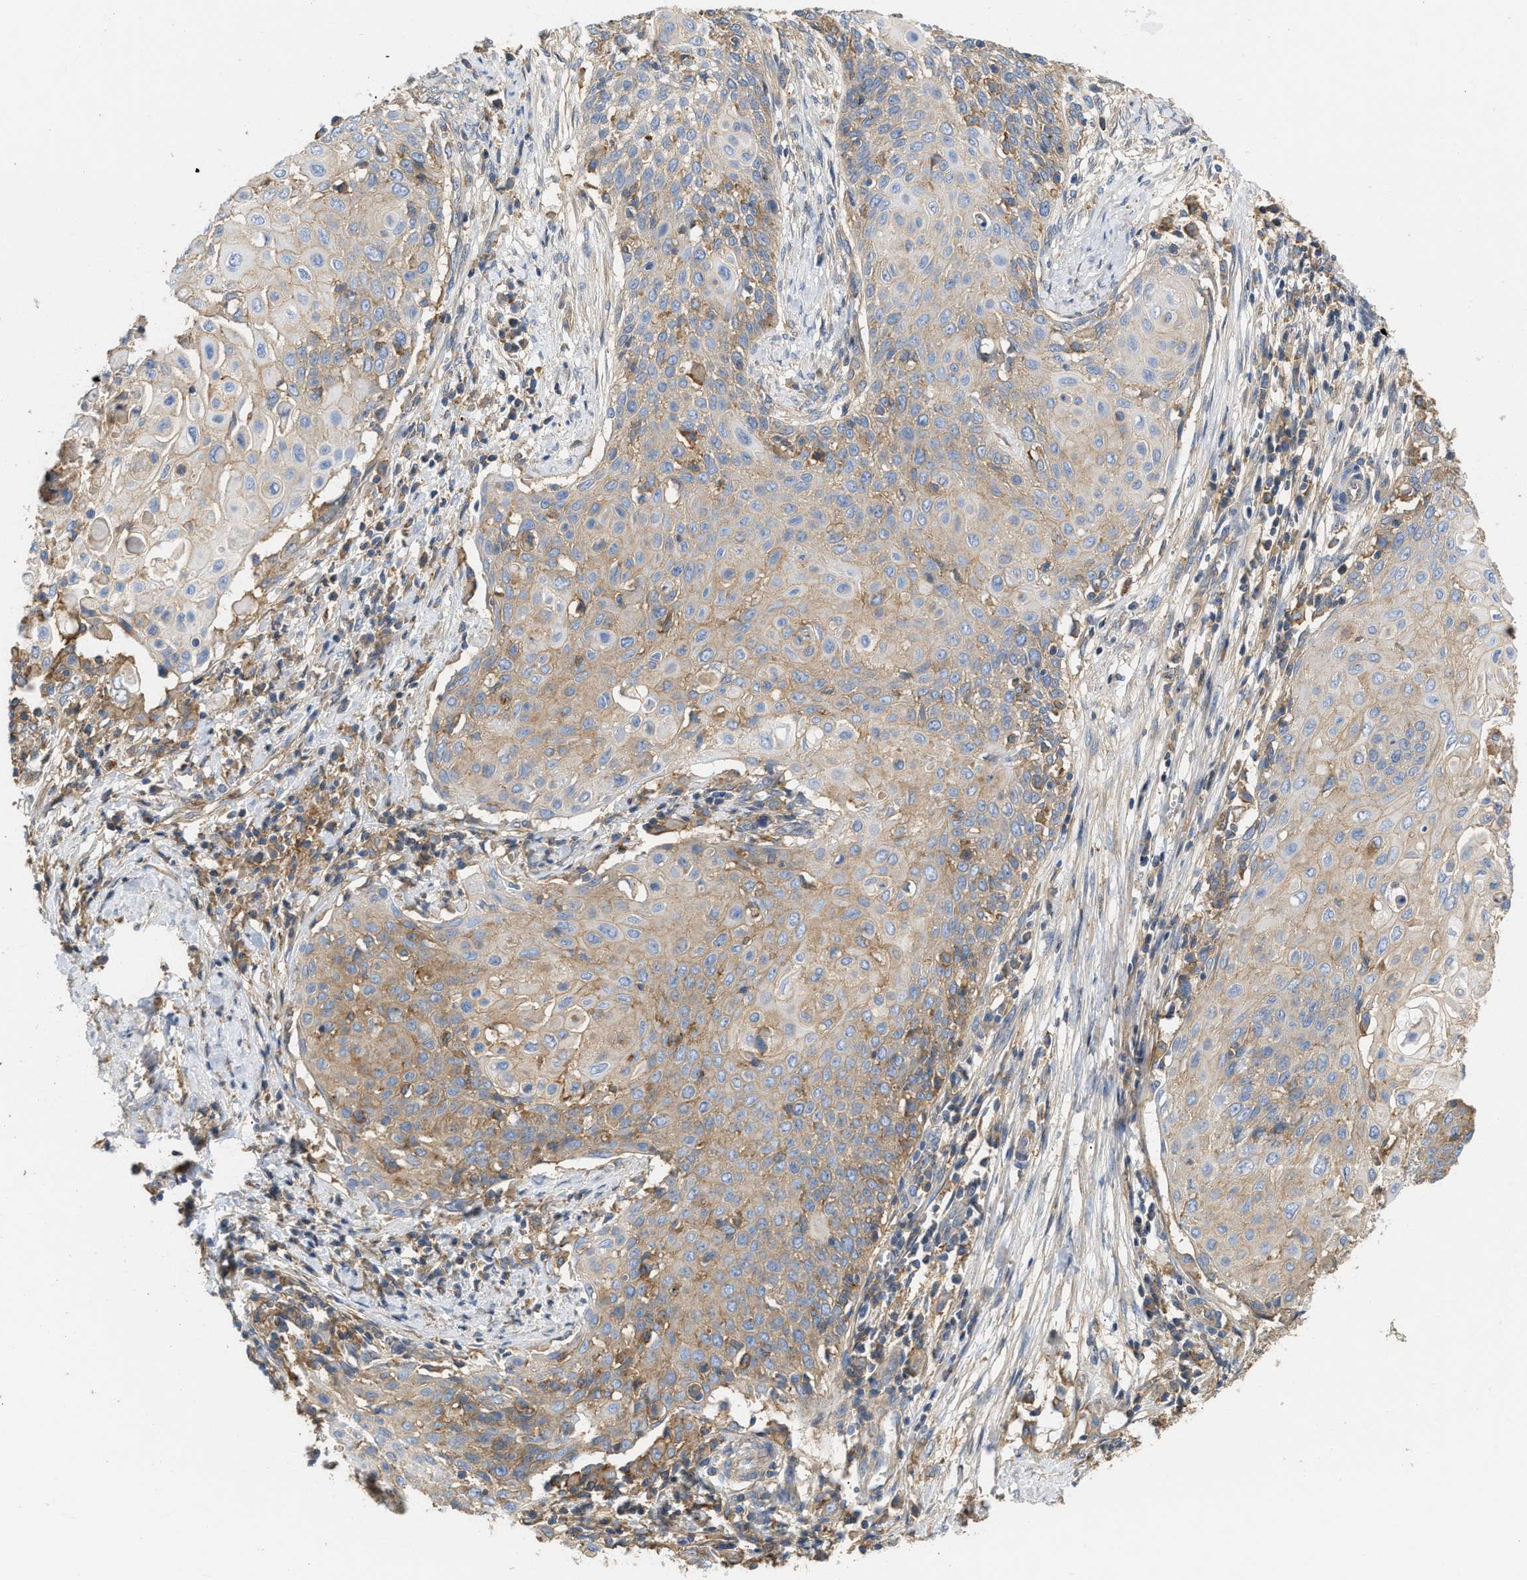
{"staining": {"intensity": "weak", "quantity": ">75%", "location": "cytoplasmic/membranous"}, "tissue": "cervical cancer", "cell_type": "Tumor cells", "image_type": "cancer", "snomed": [{"axis": "morphology", "description": "Squamous cell carcinoma, NOS"}, {"axis": "topography", "description": "Cervix"}], "caption": "A photomicrograph of cervical cancer (squamous cell carcinoma) stained for a protein demonstrates weak cytoplasmic/membranous brown staining in tumor cells.", "gene": "GNB4", "patient": {"sex": "female", "age": 39}}